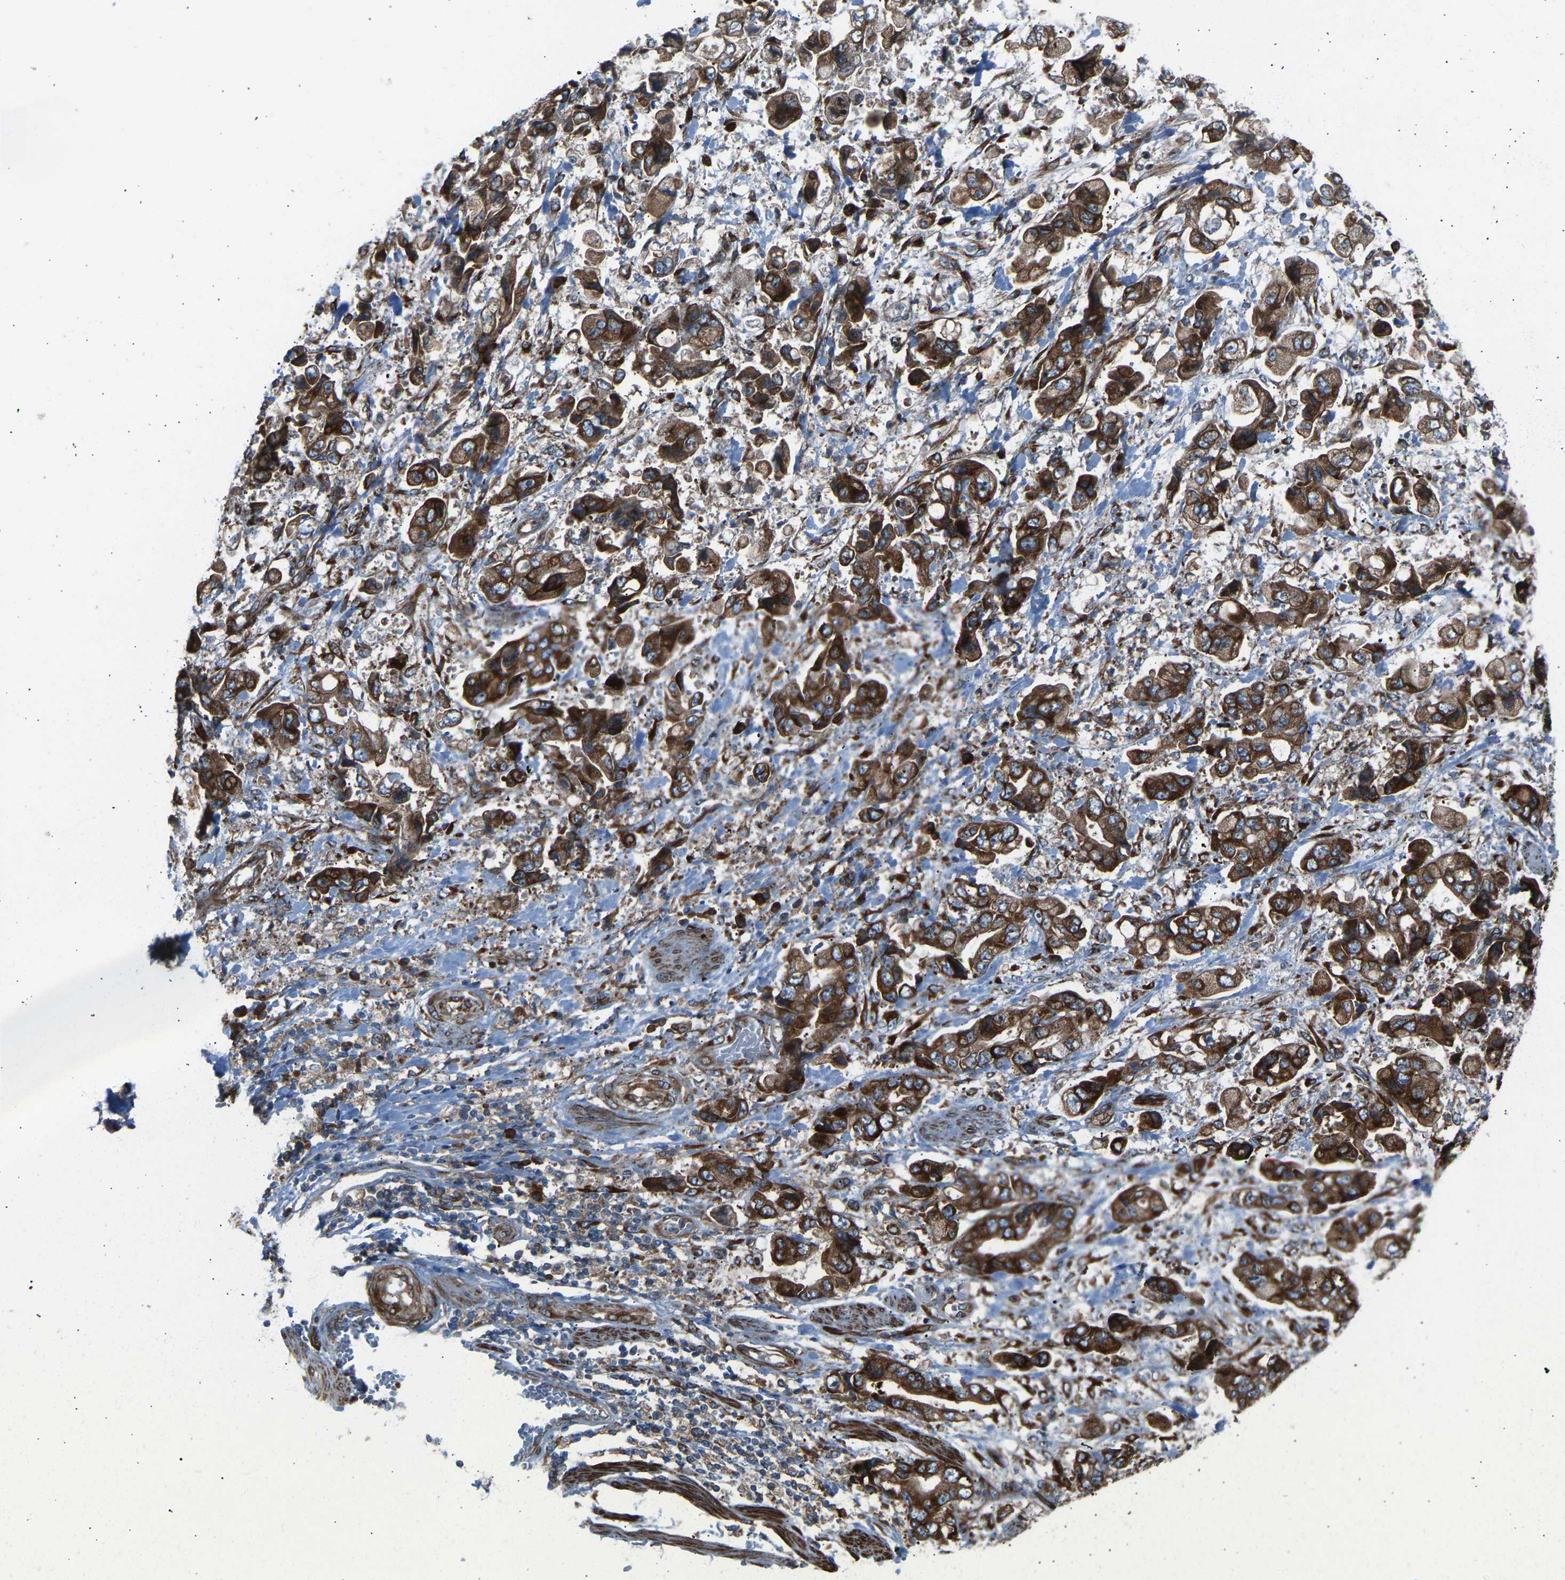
{"staining": {"intensity": "strong", "quantity": ">75%", "location": "cytoplasmic/membranous"}, "tissue": "stomach cancer", "cell_type": "Tumor cells", "image_type": "cancer", "snomed": [{"axis": "morphology", "description": "Normal tissue, NOS"}, {"axis": "morphology", "description": "Adenocarcinoma, NOS"}, {"axis": "topography", "description": "Stomach"}], "caption": "IHC (DAB (3,3'-diaminobenzidine)) staining of adenocarcinoma (stomach) reveals strong cytoplasmic/membranous protein positivity in approximately >75% of tumor cells. Immunohistochemistry (ihc) stains the protein of interest in brown and the nuclei are stained blue.", "gene": "VPS41", "patient": {"sex": "male", "age": 62}}